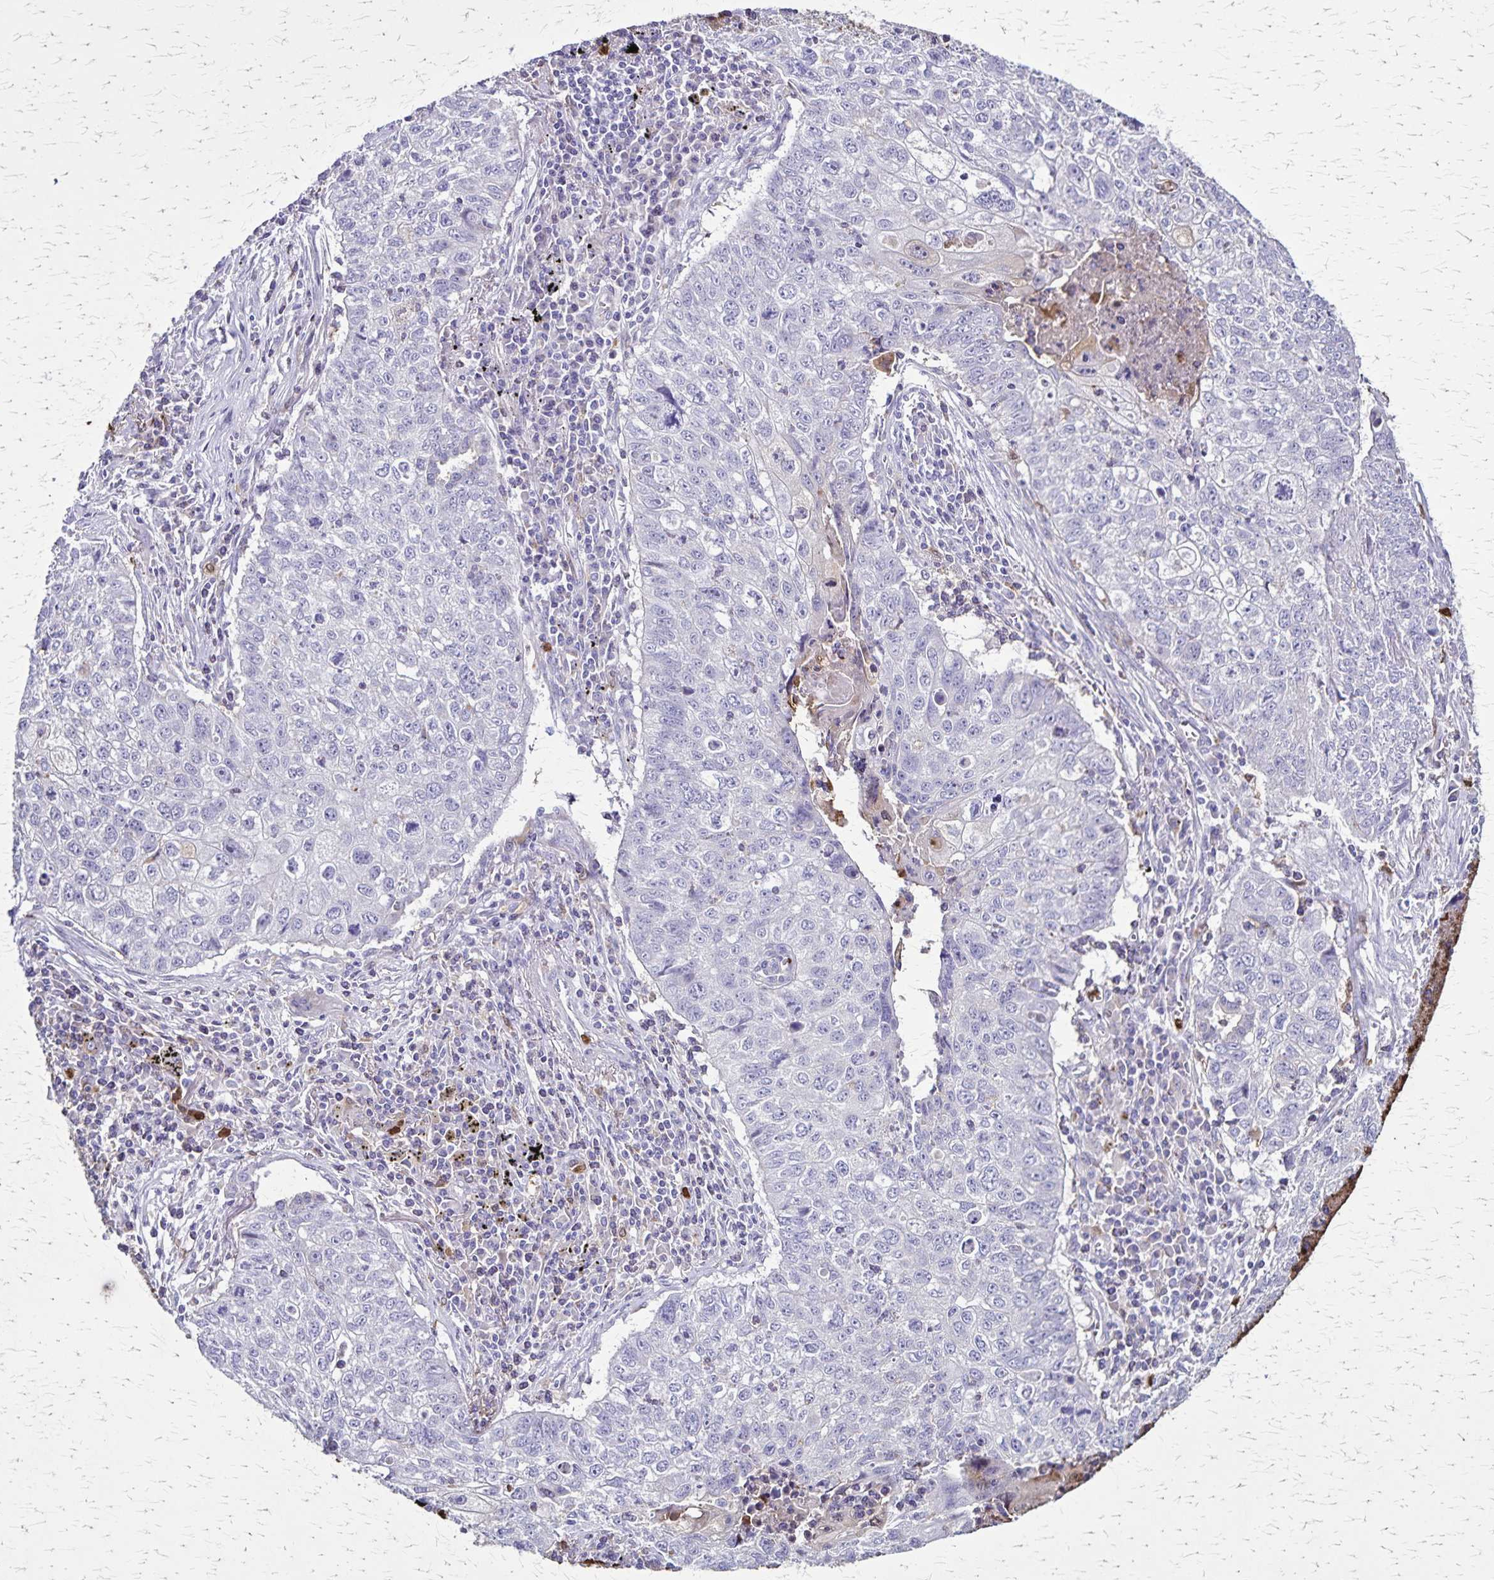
{"staining": {"intensity": "negative", "quantity": "none", "location": "none"}, "tissue": "lung cancer", "cell_type": "Tumor cells", "image_type": "cancer", "snomed": [{"axis": "morphology", "description": "Normal morphology"}, {"axis": "morphology", "description": "Aneuploidy"}, {"axis": "morphology", "description": "Squamous cell carcinoma, NOS"}, {"axis": "topography", "description": "Lymph node"}, {"axis": "topography", "description": "Lung"}], "caption": "Tumor cells are negative for protein expression in human lung cancer.", "gene": "ULBP3", "patient": {"sex": "female", "age": 76}}